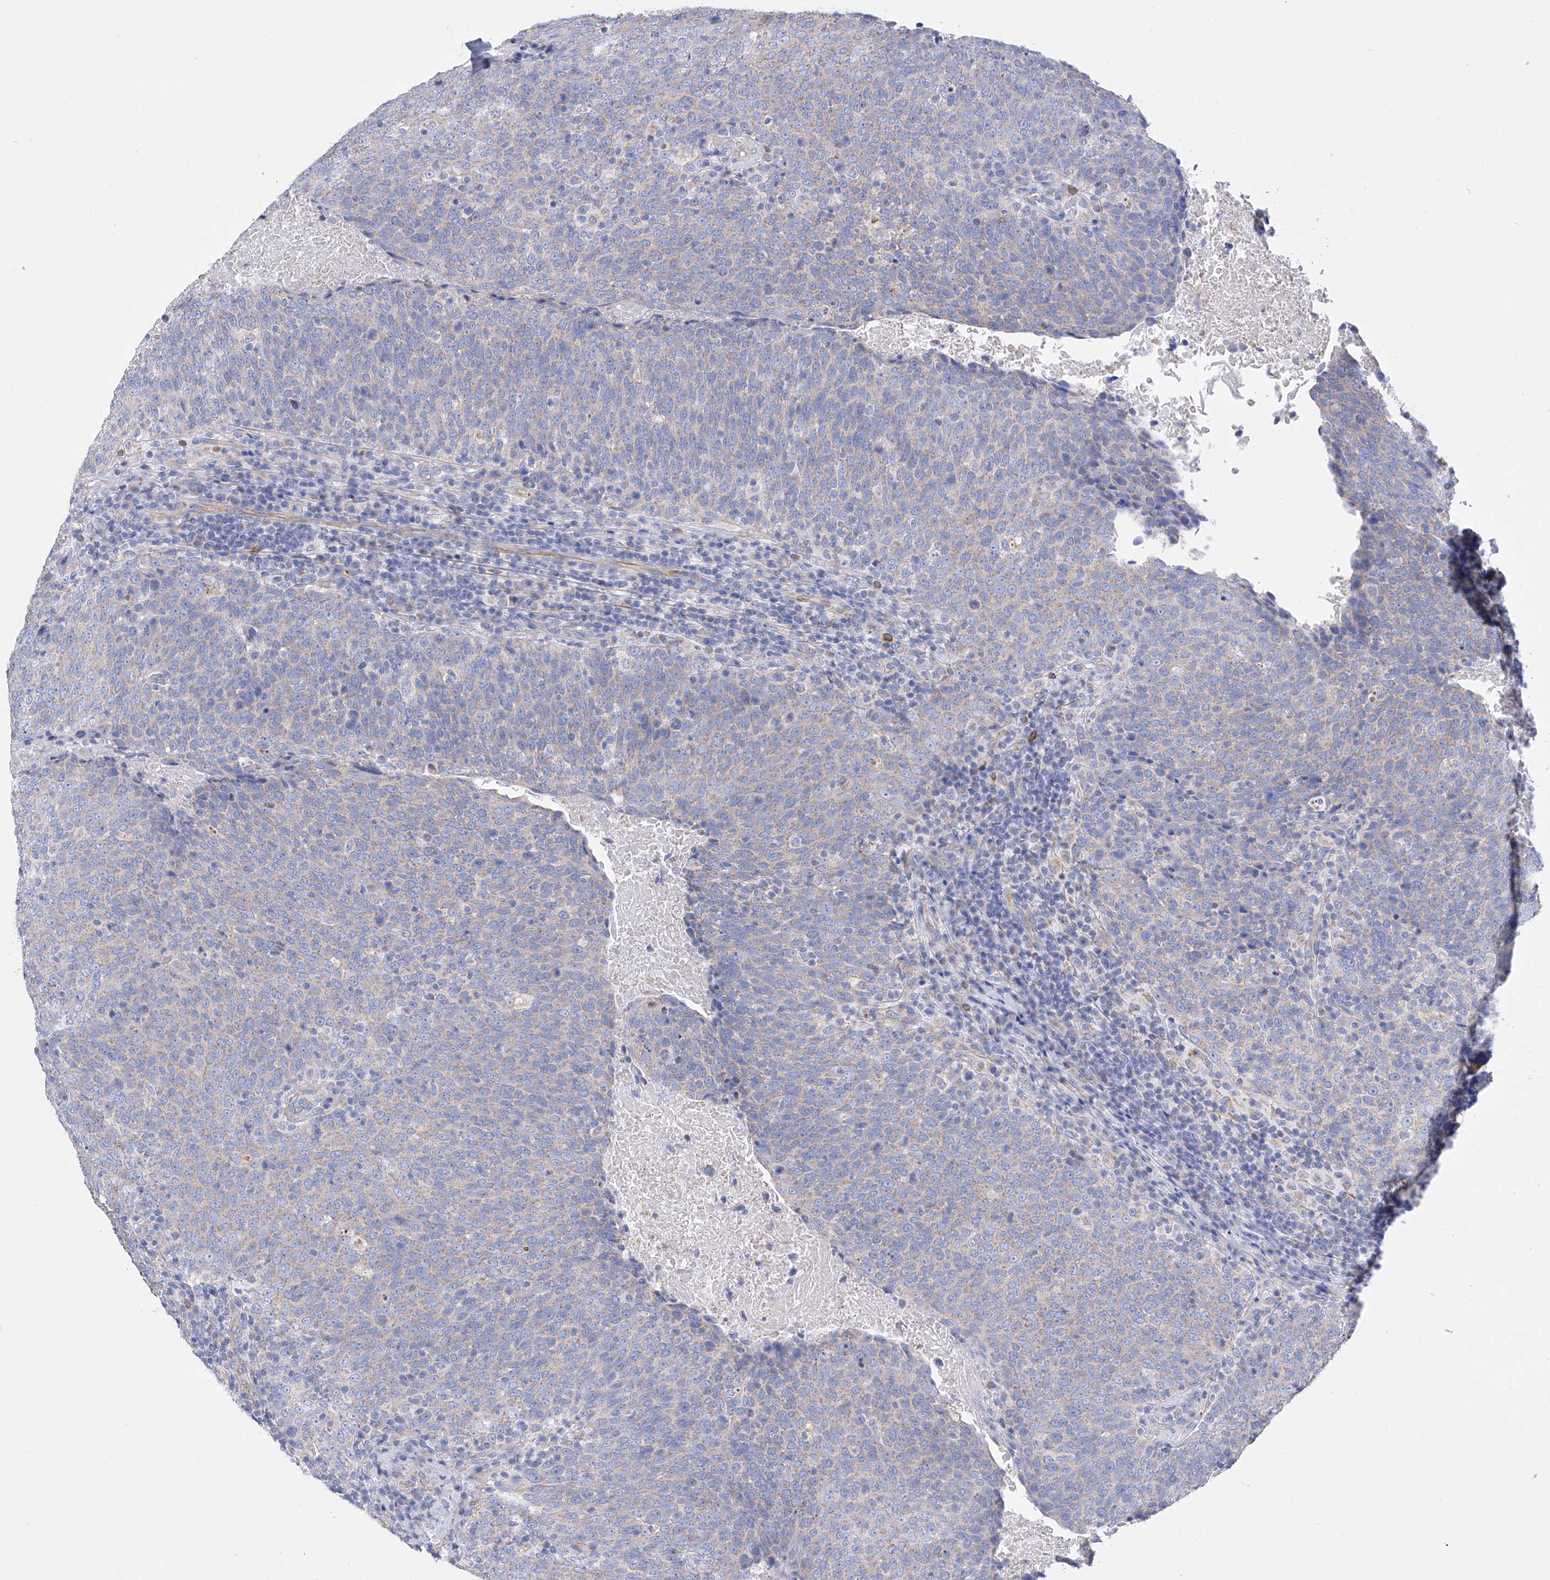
{"staining": {"intensity": "weak", "quantity": "<25%", "location": "cytoplasmic/membranous"}, "tissue": "head and neck cancer", "cell_type": "Tumor cells", "image_type": "cancer", "snomed": [{"axis": "morphology", "description": "Squamous cell carcinoma, NOS"}, {"axis": "morphology", "description": "Squamous cell carcinoma, metastatic, NOS"}, {"axis": "topography", "description": "Lymph node"}, {"axis": "topography", "description": "Head-Neck"}], "caption": "The micrograph demonstrates no significant staining in tumor cells of head and neck metastatic squamous cell carcinoma.", "gene": "FLG", "patient": {"sex": "male", "age": 62}}